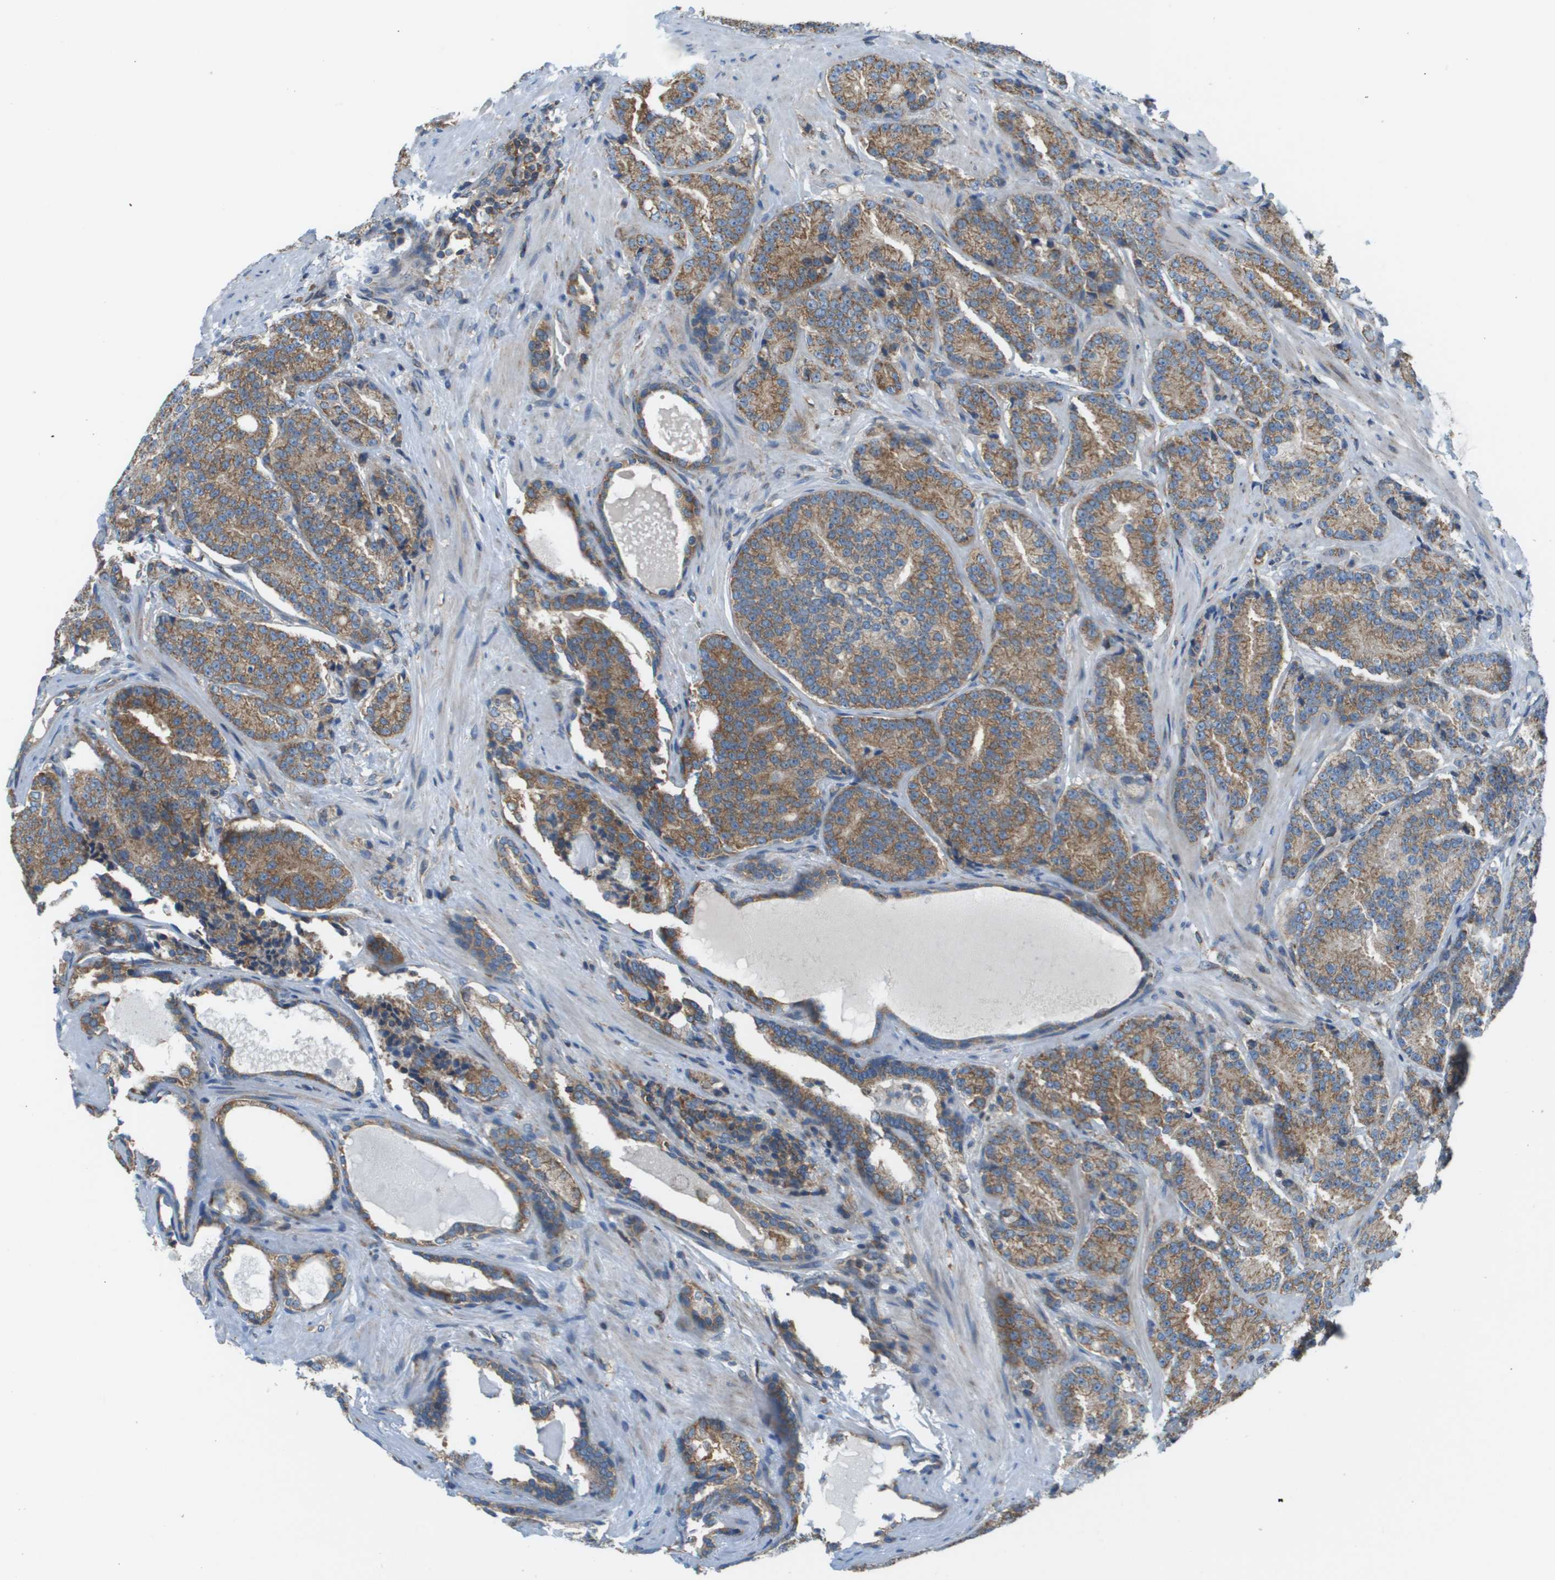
{"staining": {"intensity": "moderate", "quantity": ">75%", "location": "cytoplasmic/membranous"}, "tissue": "prostate cancer", "cell_type": "Tumor cells", "image_type": "cancer", "snomed": [{"axis": "morphology", "description": "Adenocarcinoma, High grade"}, {"axis": "topography", "description": "Prostate"}], "caption": "Tumor cells exhibit moderate cytoplasmic/membranous expression in approximately >75% of cells in prostate cancer.", "gene": "TAOK3", "patient": {"sex": "male", "age": 61}}